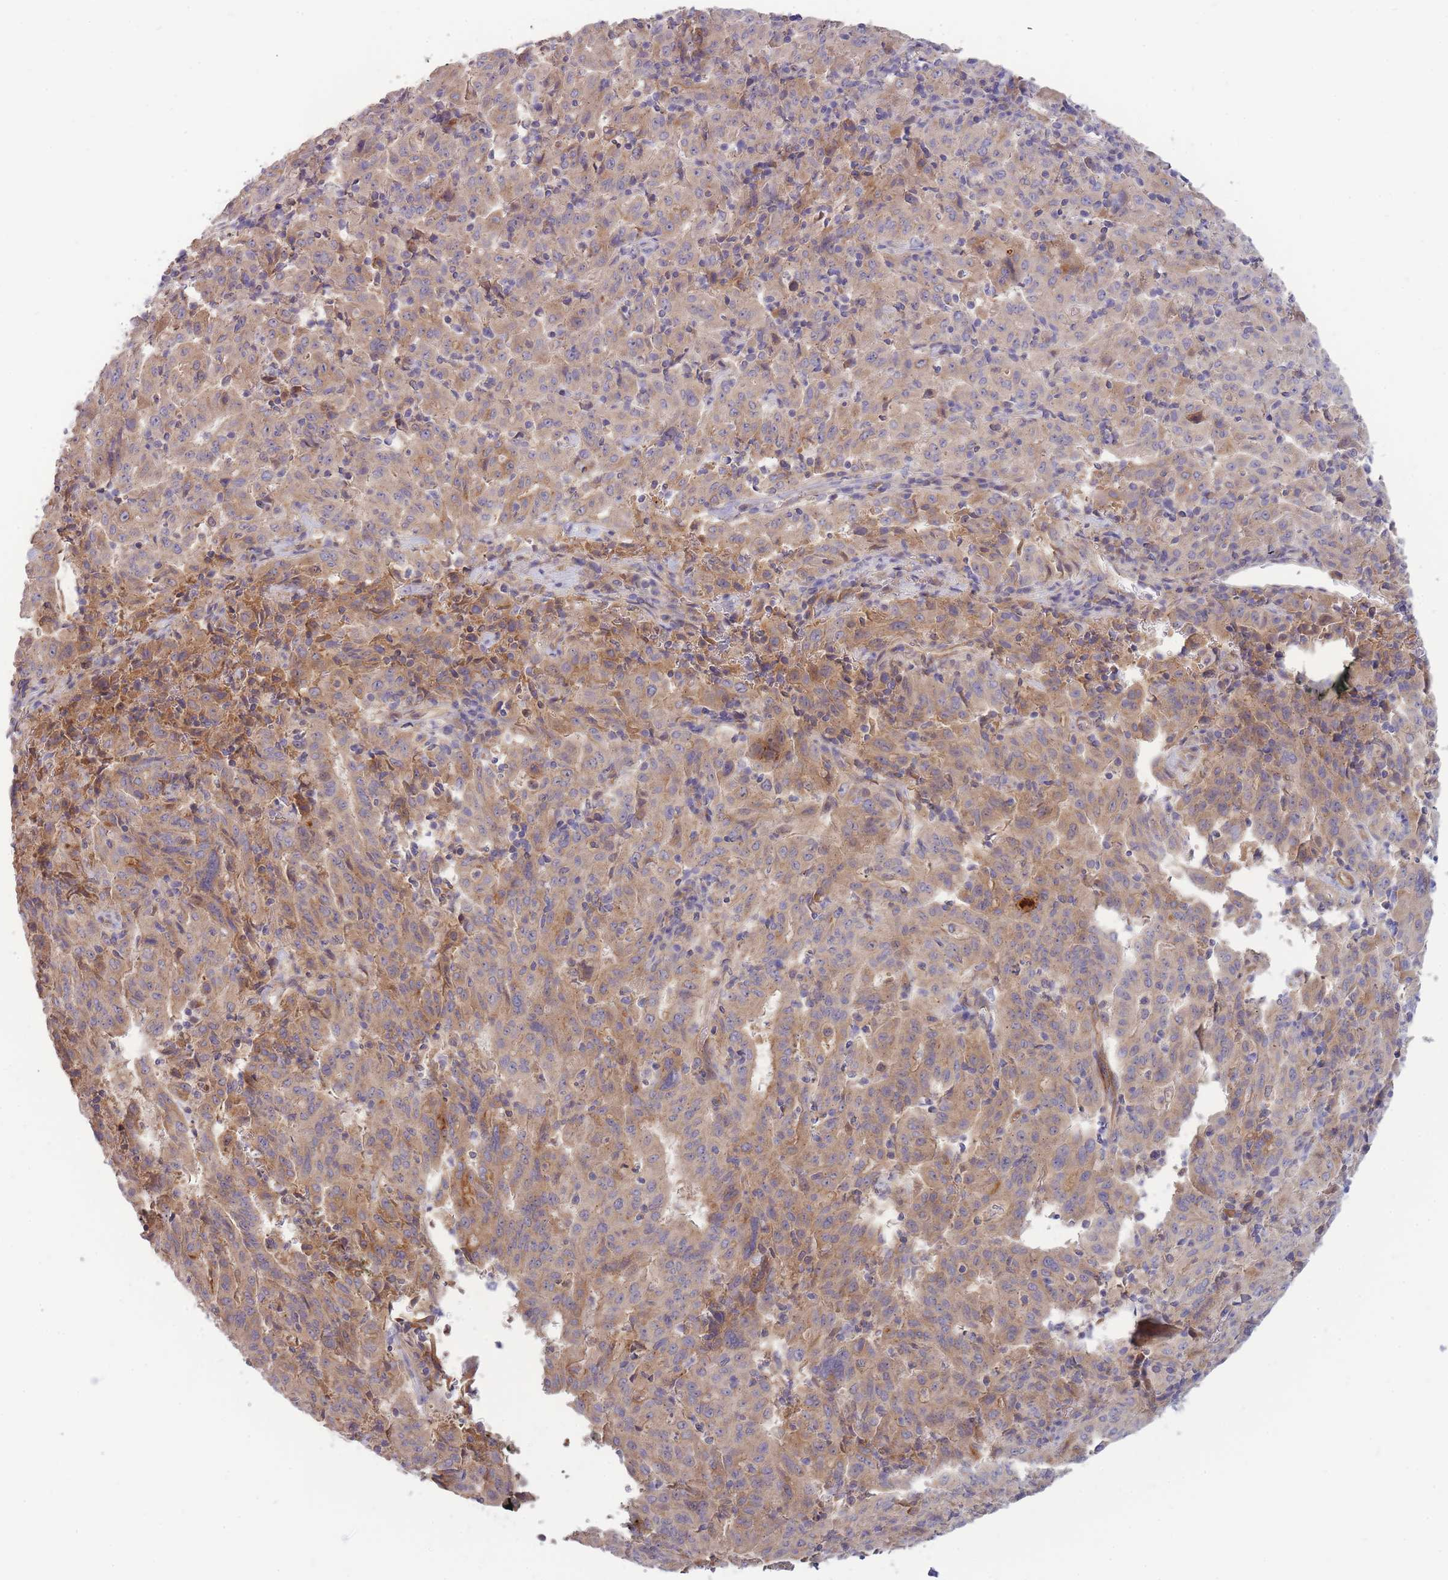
{"staining": {"intensity": "weak", "quantity": ">75%", "location": "cytoplasmic/membranous"}, "tissue": "pancreatic cancer", "cell_type": "Tumor cells", "image_type": "cancer", "snomed": [{"axis": "morphology", "description": "Adenocarcinoma, NOS"}, {"axis": "topography", "description": "Pancreas"}], "caption": "A brown stain highlights weak cytoplasmic/membranous staining of a protein in human pancreatic cancer tumor cells.", "gene": "NDUFAF5", "patient": {"sex": "male", "age": 63}}